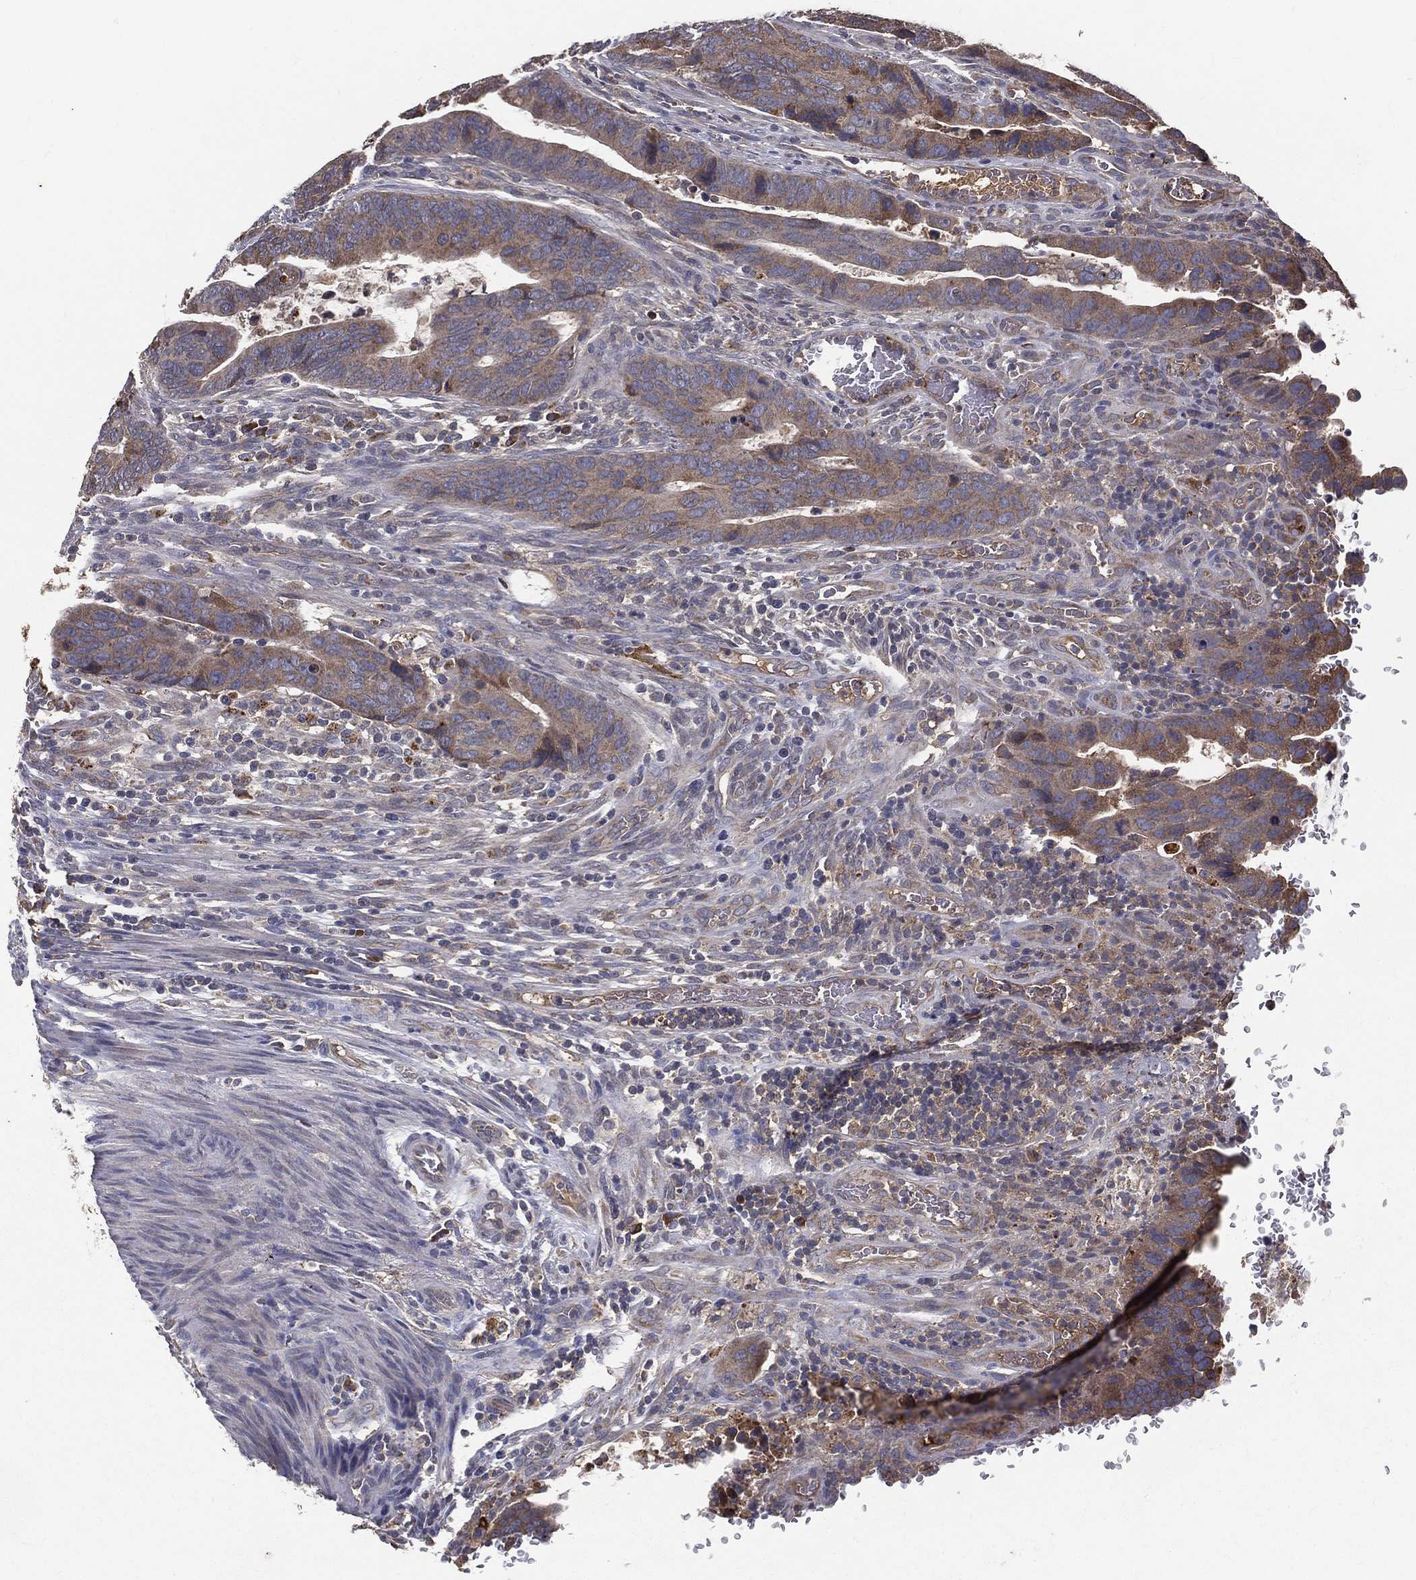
{"staining": {"intensity": "weak", "quantity": "25%-75%", "location": "cytoplasmic/membranous"}, "tissue": "colorectal cancer", "cell_type": "Tumor cells", "image_type": "cancer", "snomed": [{"axis": "morphology", "description": "Adenocarcinoma, NOS"}, {"axis": "topography", "description": "Colon"}], "caption": "High-power microscopy captured an IHC photomicrograph of colorectal cancer, revealing weak cytoplasmic/membranous positivity in about 25%-75% of tumor cells. The staining was performed using DAB to visualize the protein expression in brown, while the nuclei were stained in blue with hematoxylin (Magnification: 20x).", "gene": "MT-ND1", "patient": {"sex": "female", "age": 56}}